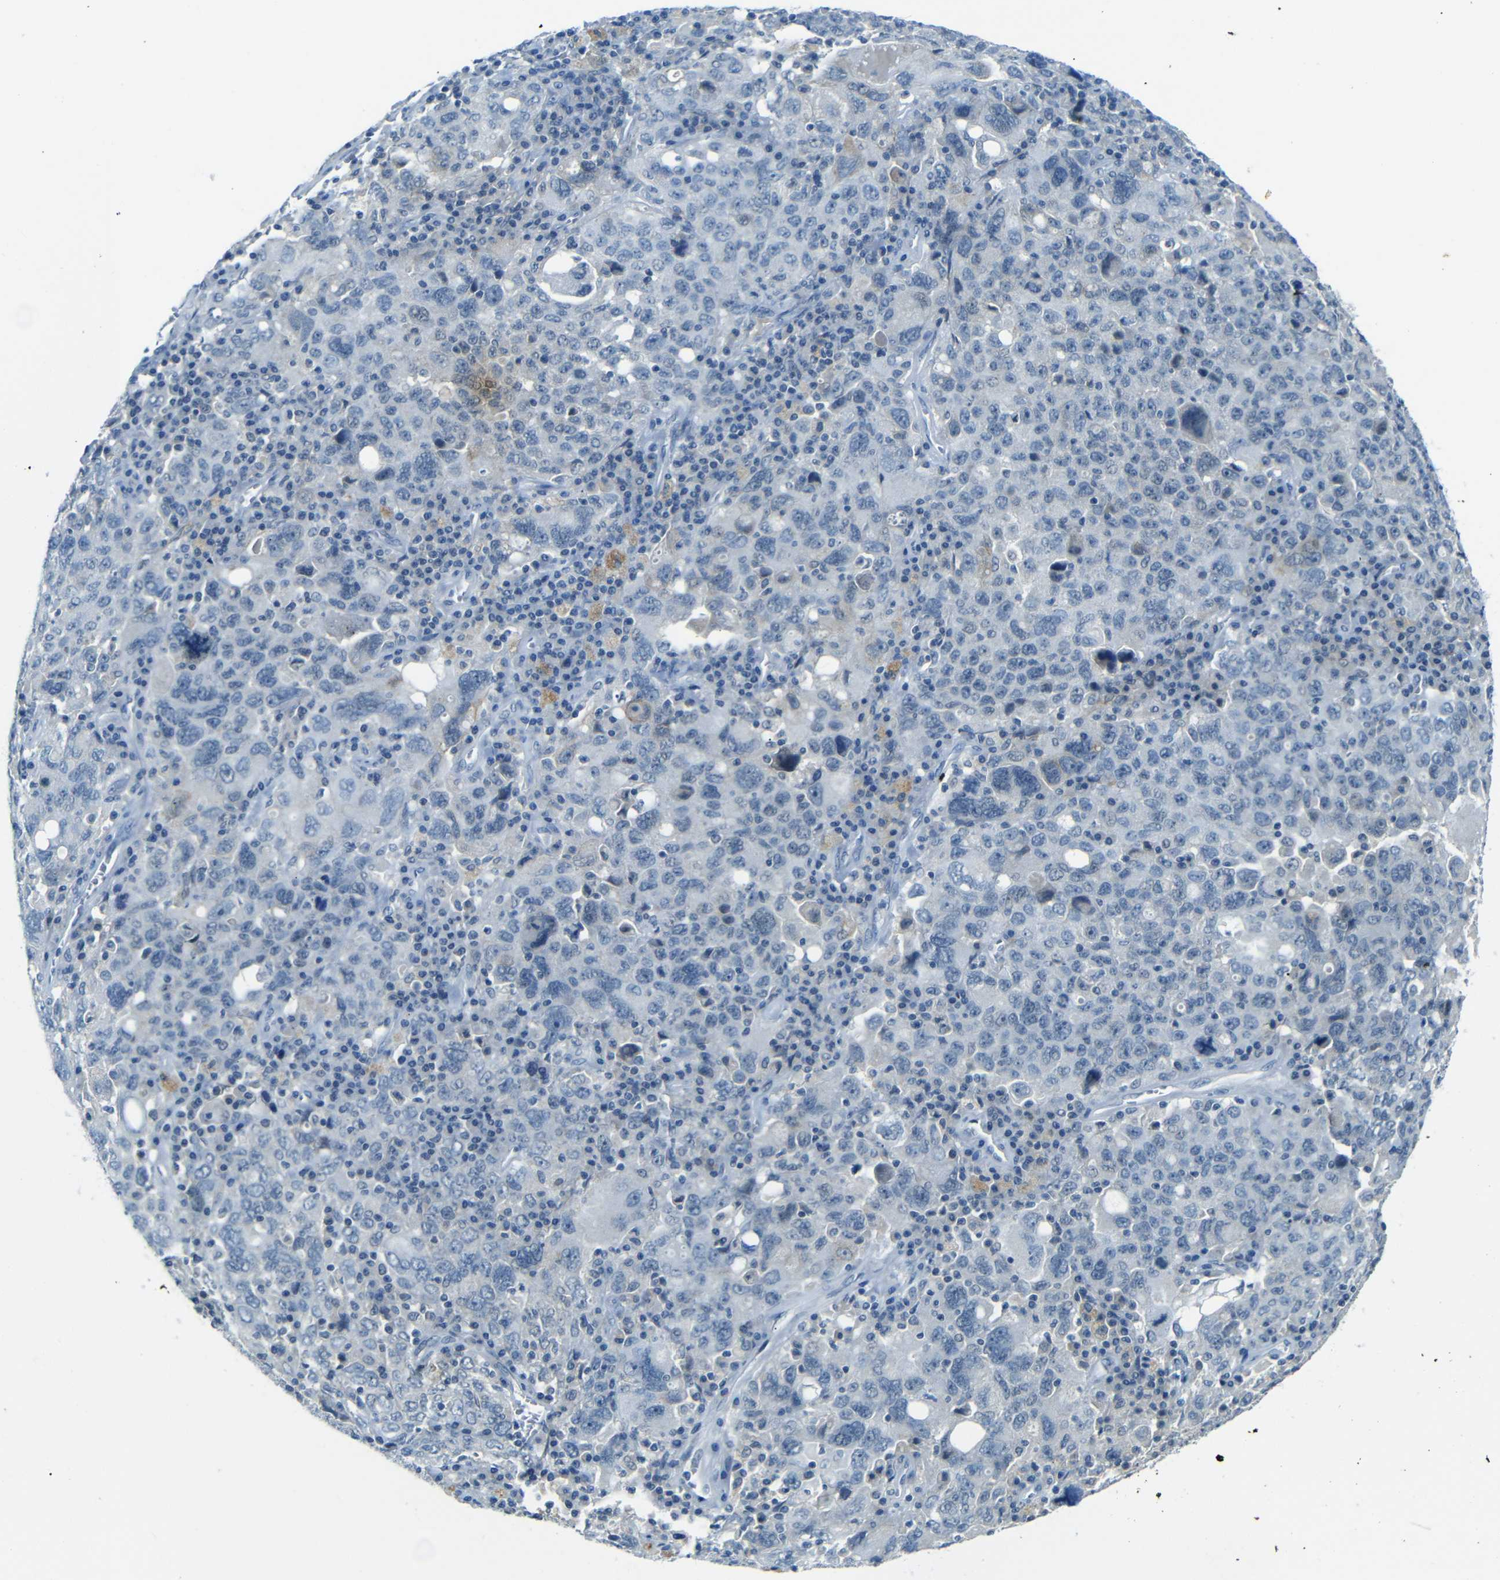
{"staining": {"intensity": "weak", "quantity": "<25%", "location": "cytoplasmic/membranous"}, "tissue": "ovarian cancer", "cell_type": "Tumor cells", "image_type": "cancer", "snomed": [{"axis": "morphology", "description": "Carcinoma, endometroid"}, {"axis": "topography", "description": "Ovary"}], "caption": "Human ovarian endometroid carcinoma stained for a protein using immunohistochemistry (IHC) displays no positivity in tumor cells.", "gene": "ANK3", "patient": {"sex": "female", "age": 62}}